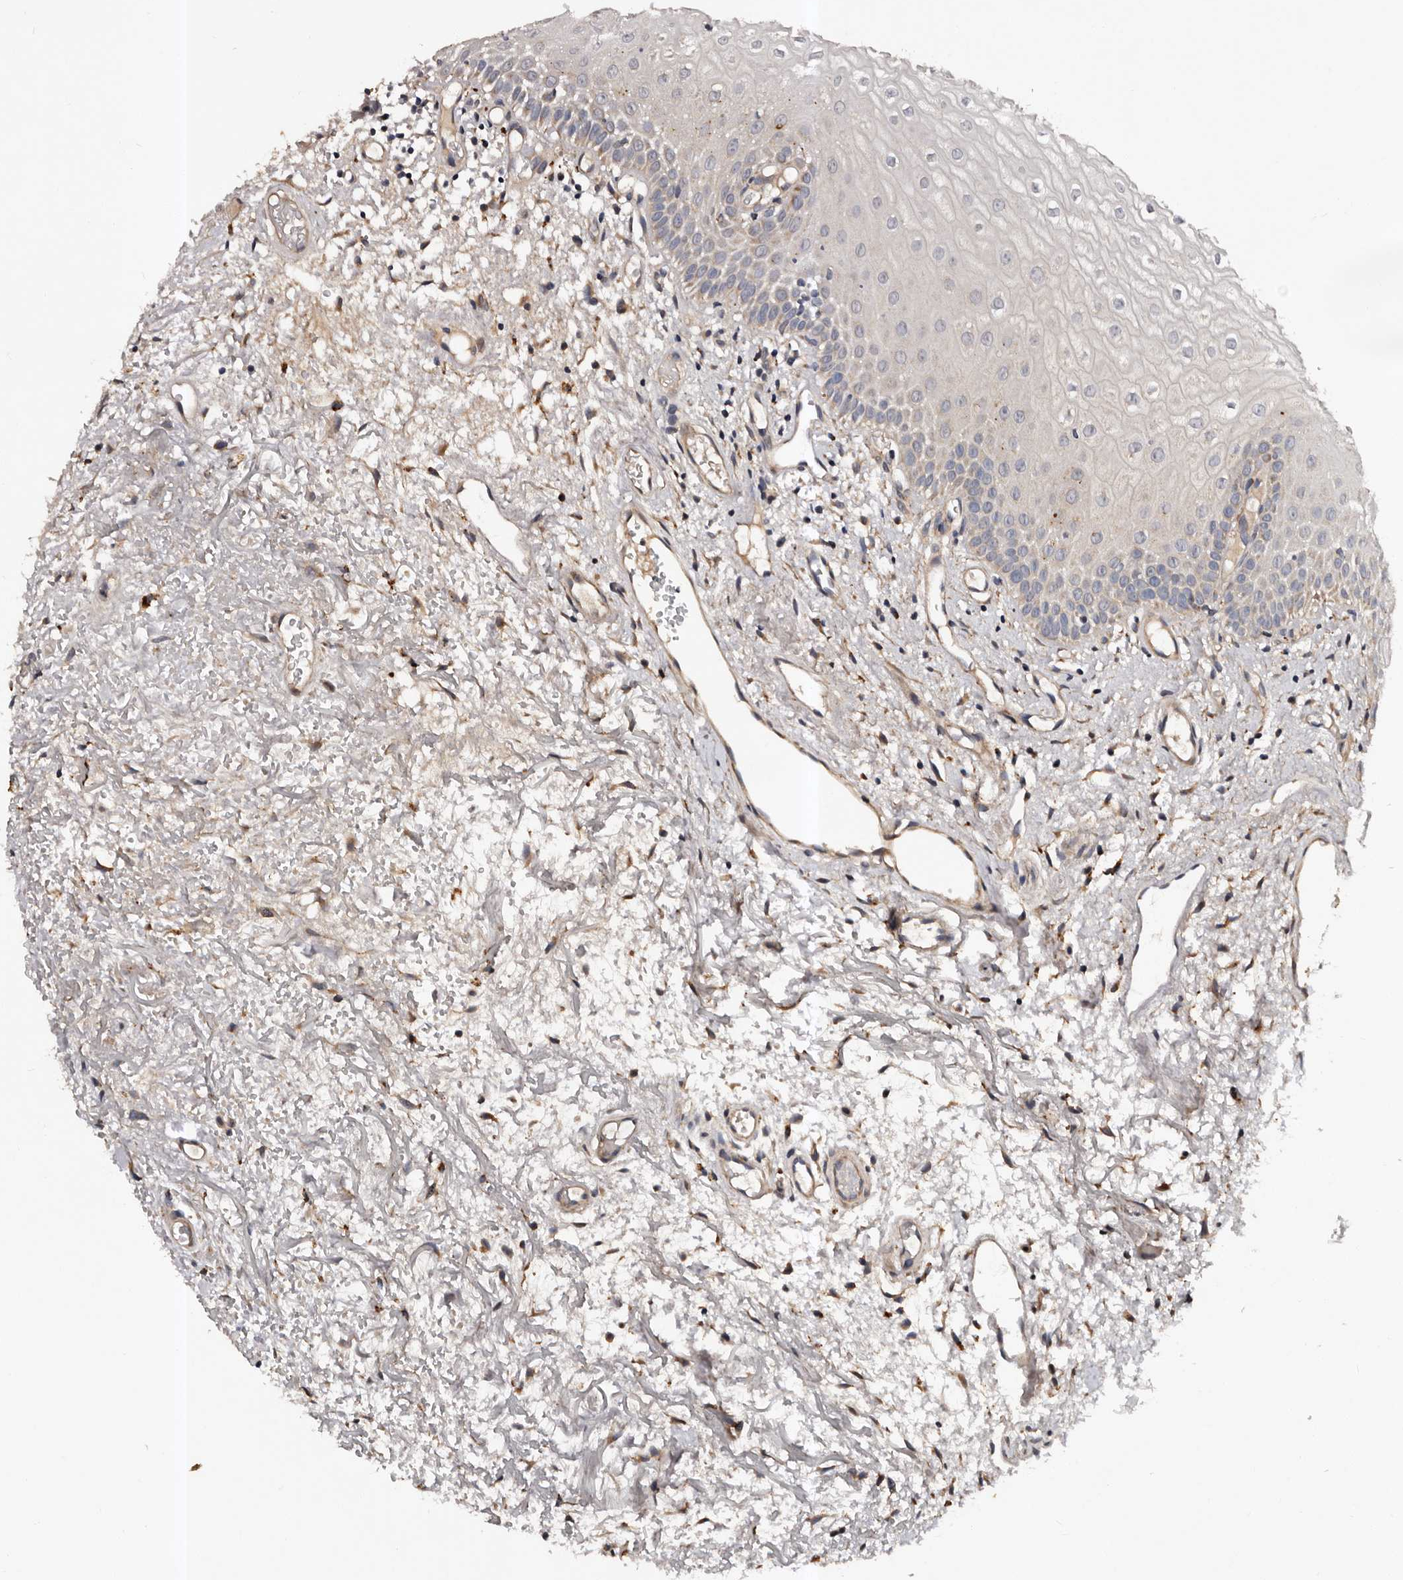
{"staining": {"intensity": "weak", "quantity": "25%-75%", "location": "cytoplasmic/membranous"}, "tissue": "oral mucosa", "cell_type": "Squamous epithelial cells", "image_type": "normal", "snomed": [{"axis": "morphology", "description": "Normal tissue, NOS"}, {"axis": "topography", "description": "Oral tissue"}], "caption": "Squamous epithelial cells exhibit weak cytoplasmic/membranous expression in approximately 25%-75% of cells in benign oral mucosa.", "gene": "ADCK5", "patient": {"sex": "male", "age": 52}}